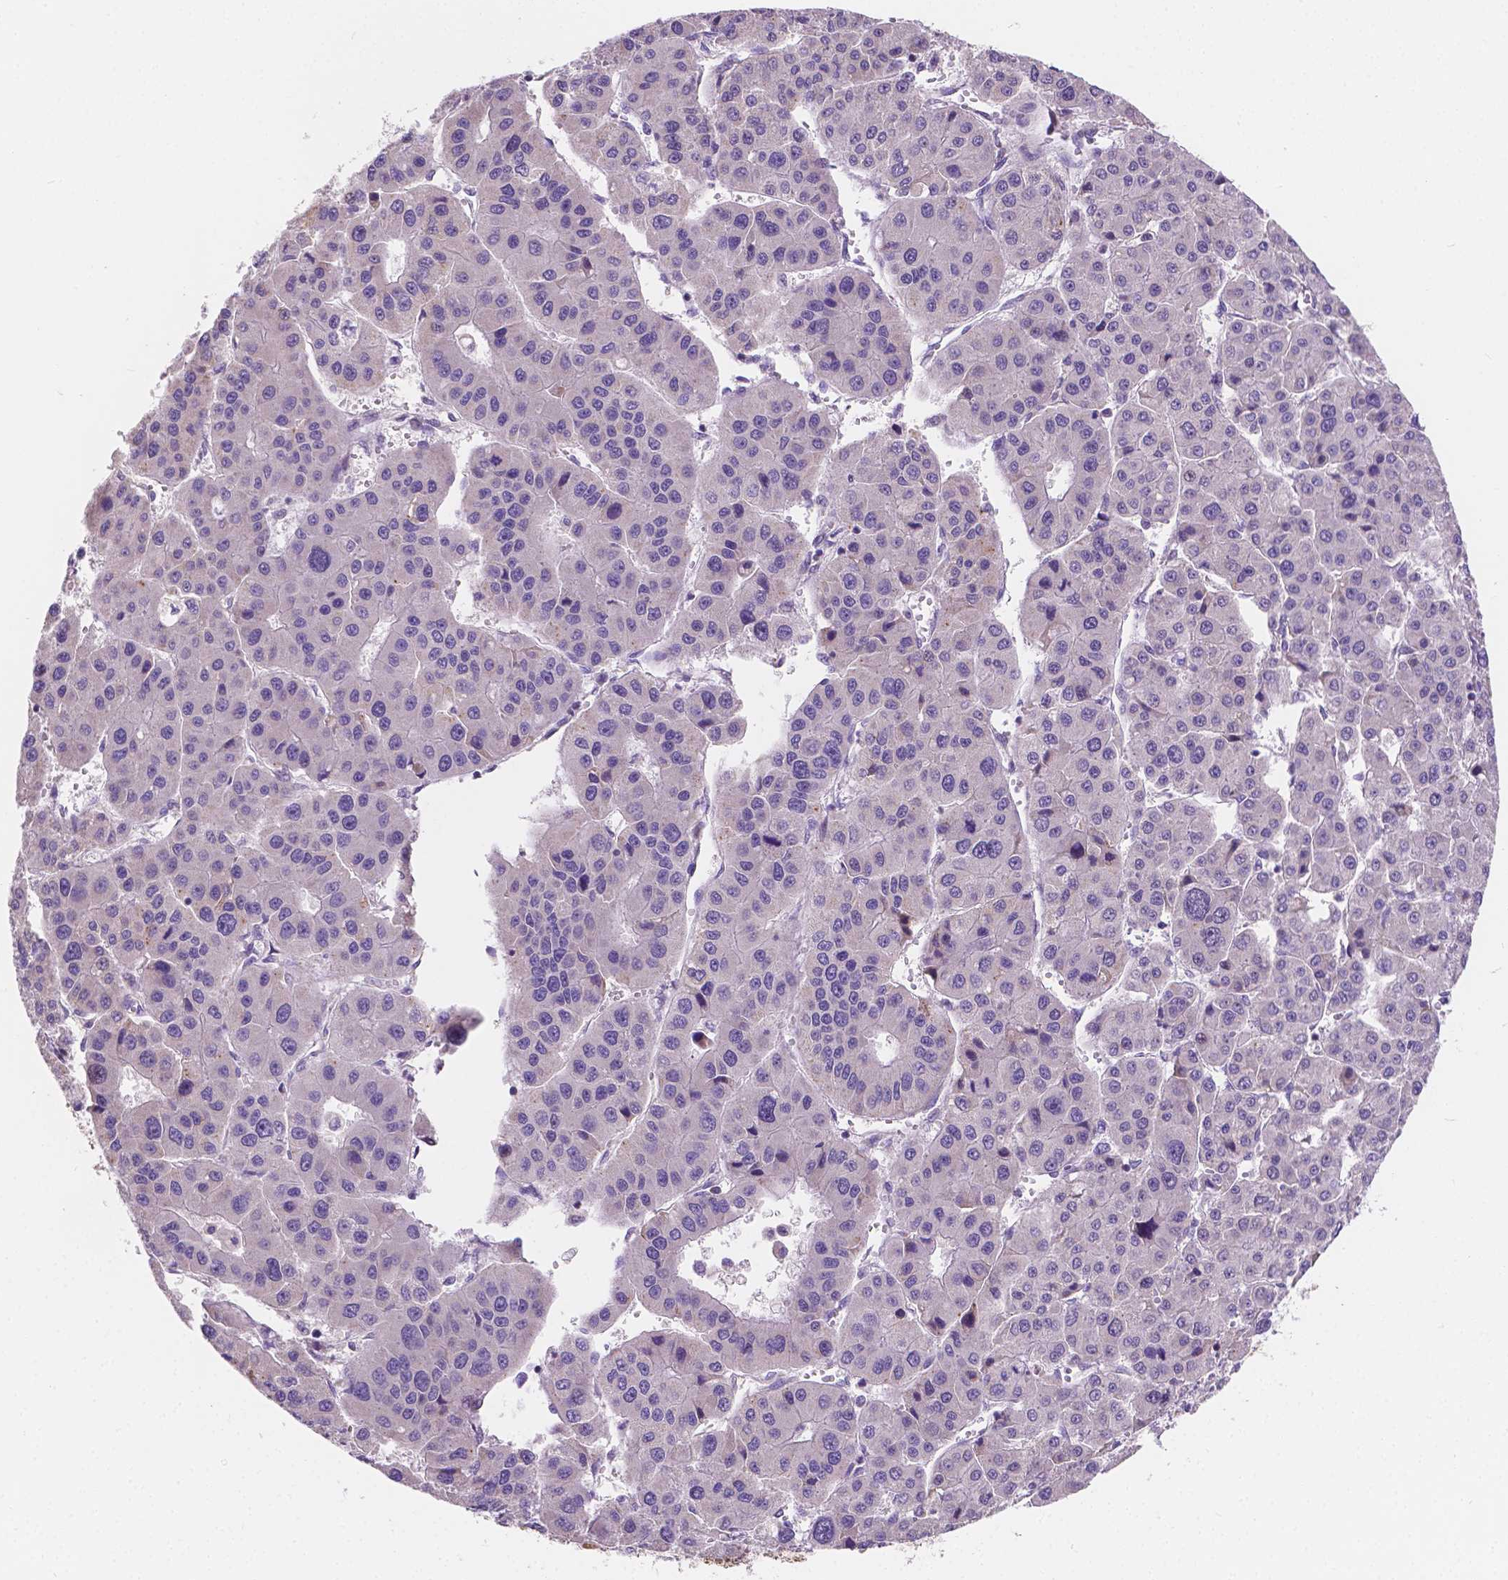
{"staining": {"intensity": "negative", "quantity": "none", "location": "none"}, "tissue": "liver cancer", "cell_type": "Tumor cells", "image_type": "cancer", "snomed": [{"axis": "morphology", "description": "Carcinoma, Hepatocellular, NOS"}, {"axis": "topography", "description": "Liver"}], "caption": "High power microscopy image of an immunohistochemistry image of hepatocellular carcinoma (liver), revealing no significant expression in tumor cells. Brightfield microscopy of immunohistochemistry stained with DAB (3,3'-diaminobenzidine) (brown) and hematoxylin (blue), captured at high magnification.", "gene": "TMEM130", "patient": {"sex": "male", "age": 73}}